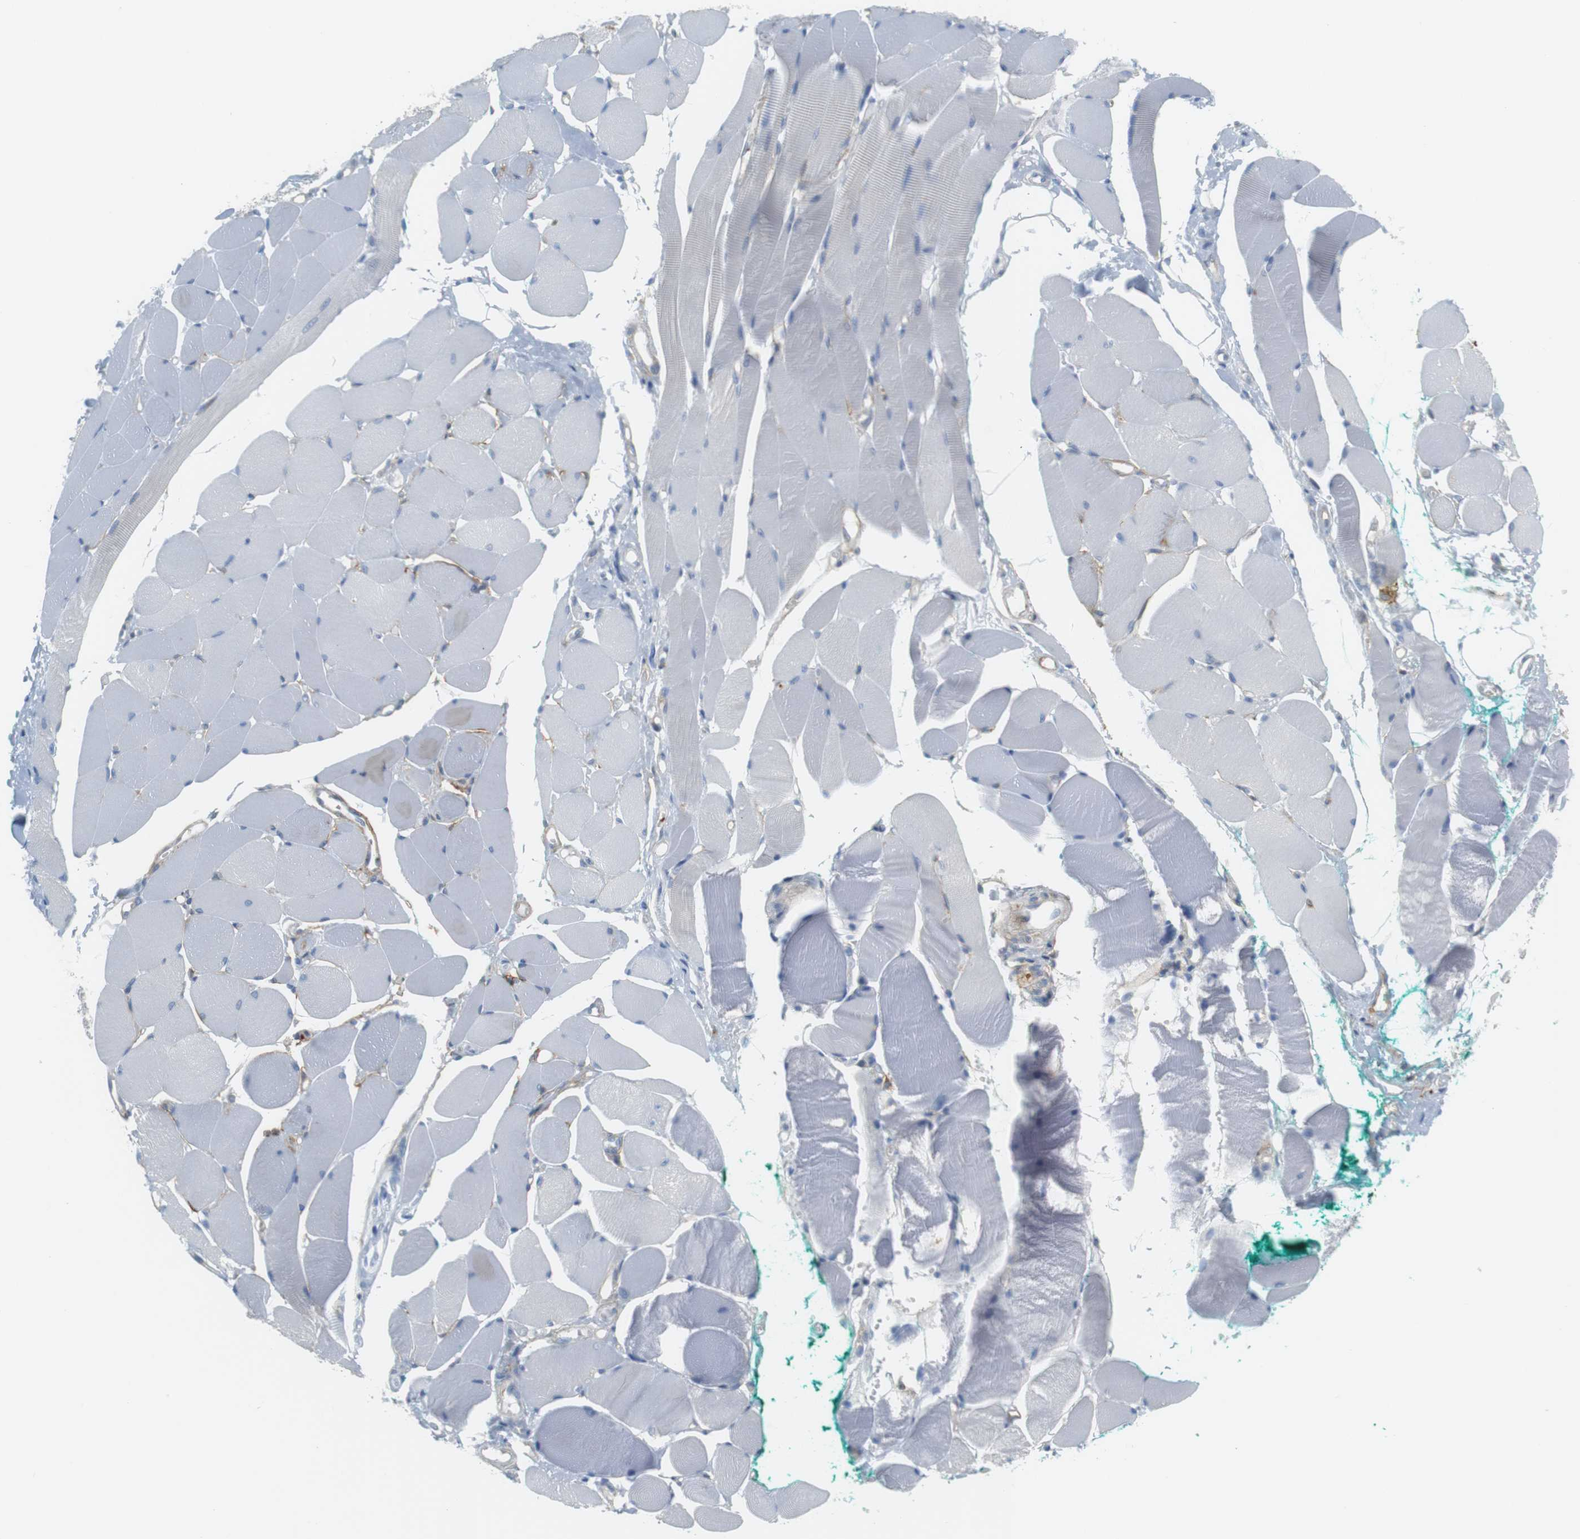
{"staining": {"intensity": "negative", "quantity": "none", "location": "none"}, "tissue": "skeletal muscle", "cell_type": "Myocytes", "image_type": "normal", "snomed": [{"axis": "morphology", "description": "Normal tissue, NOS"}, {"axis": "topography", "description": "Skeletal muscle"}, {"axis": "topography", "description": "Peripheral nerve tissue"}], "caption": "Myocytes are negative for brown protein staining in unremarkable skeletal muscle. The staining was performed using DAB to visualize the protein expression in brown, while the nuclei were stained in blue with hematoxylin (Magnification: 20x).", "gene": "F2R", "patient": {"sex": "female", "age": 84}}